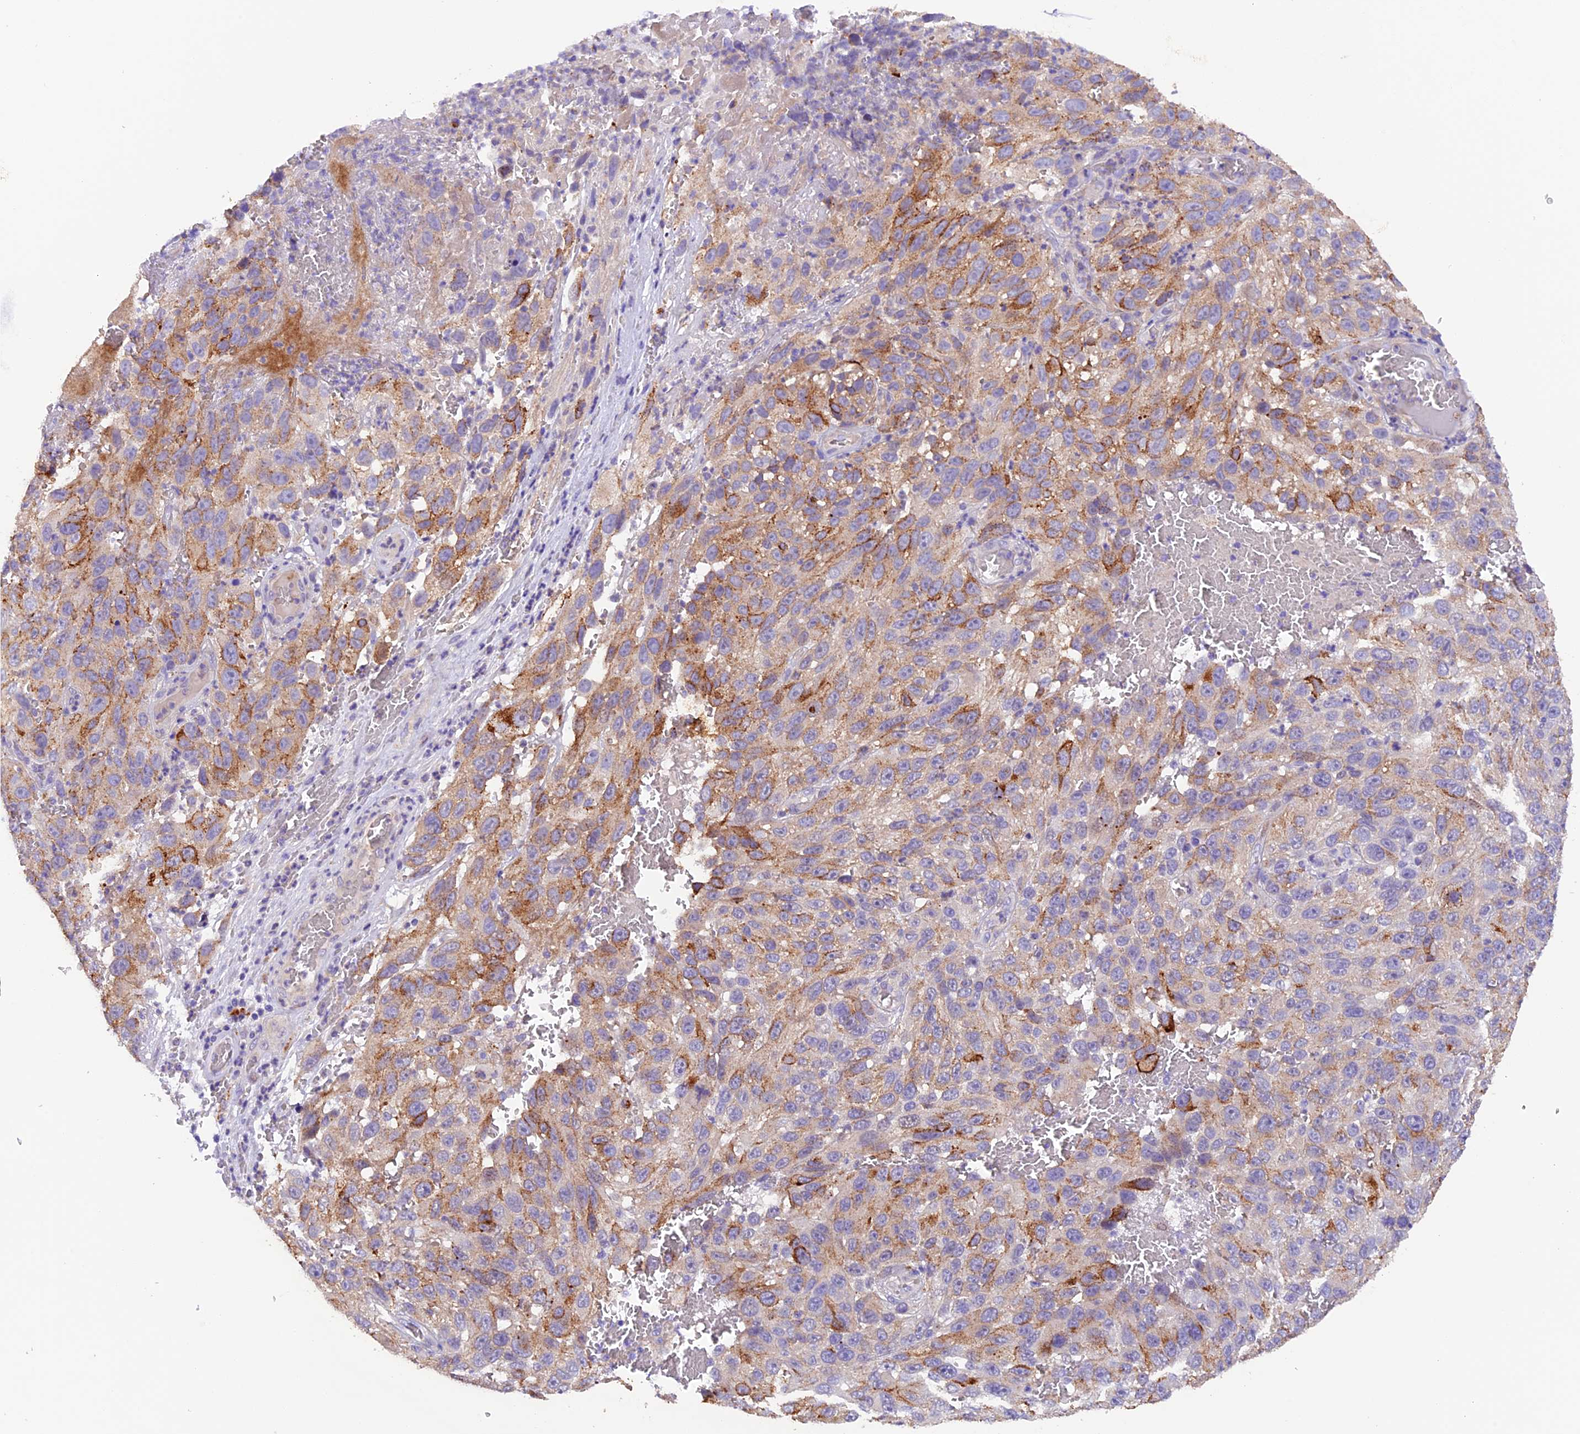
{"staining": {"intensity": "negative", "quantity": "none", "location": "none"}, "tissue": "melanoma", "cell_type": "Tumor cells", "image_type": "cancer", "snomed": [{"axis": "morphology", "description": "Malignant melanoma, NOS"}, {"axis": "topography", "description": "Skin"}], "caption": "Immunohistochemistry image of human malignant melanoma stained for a protein (brown), which displays no positivity in tumor cells.", "gene": "NCK2", "patient": {"sex": "female", "age": 96}}